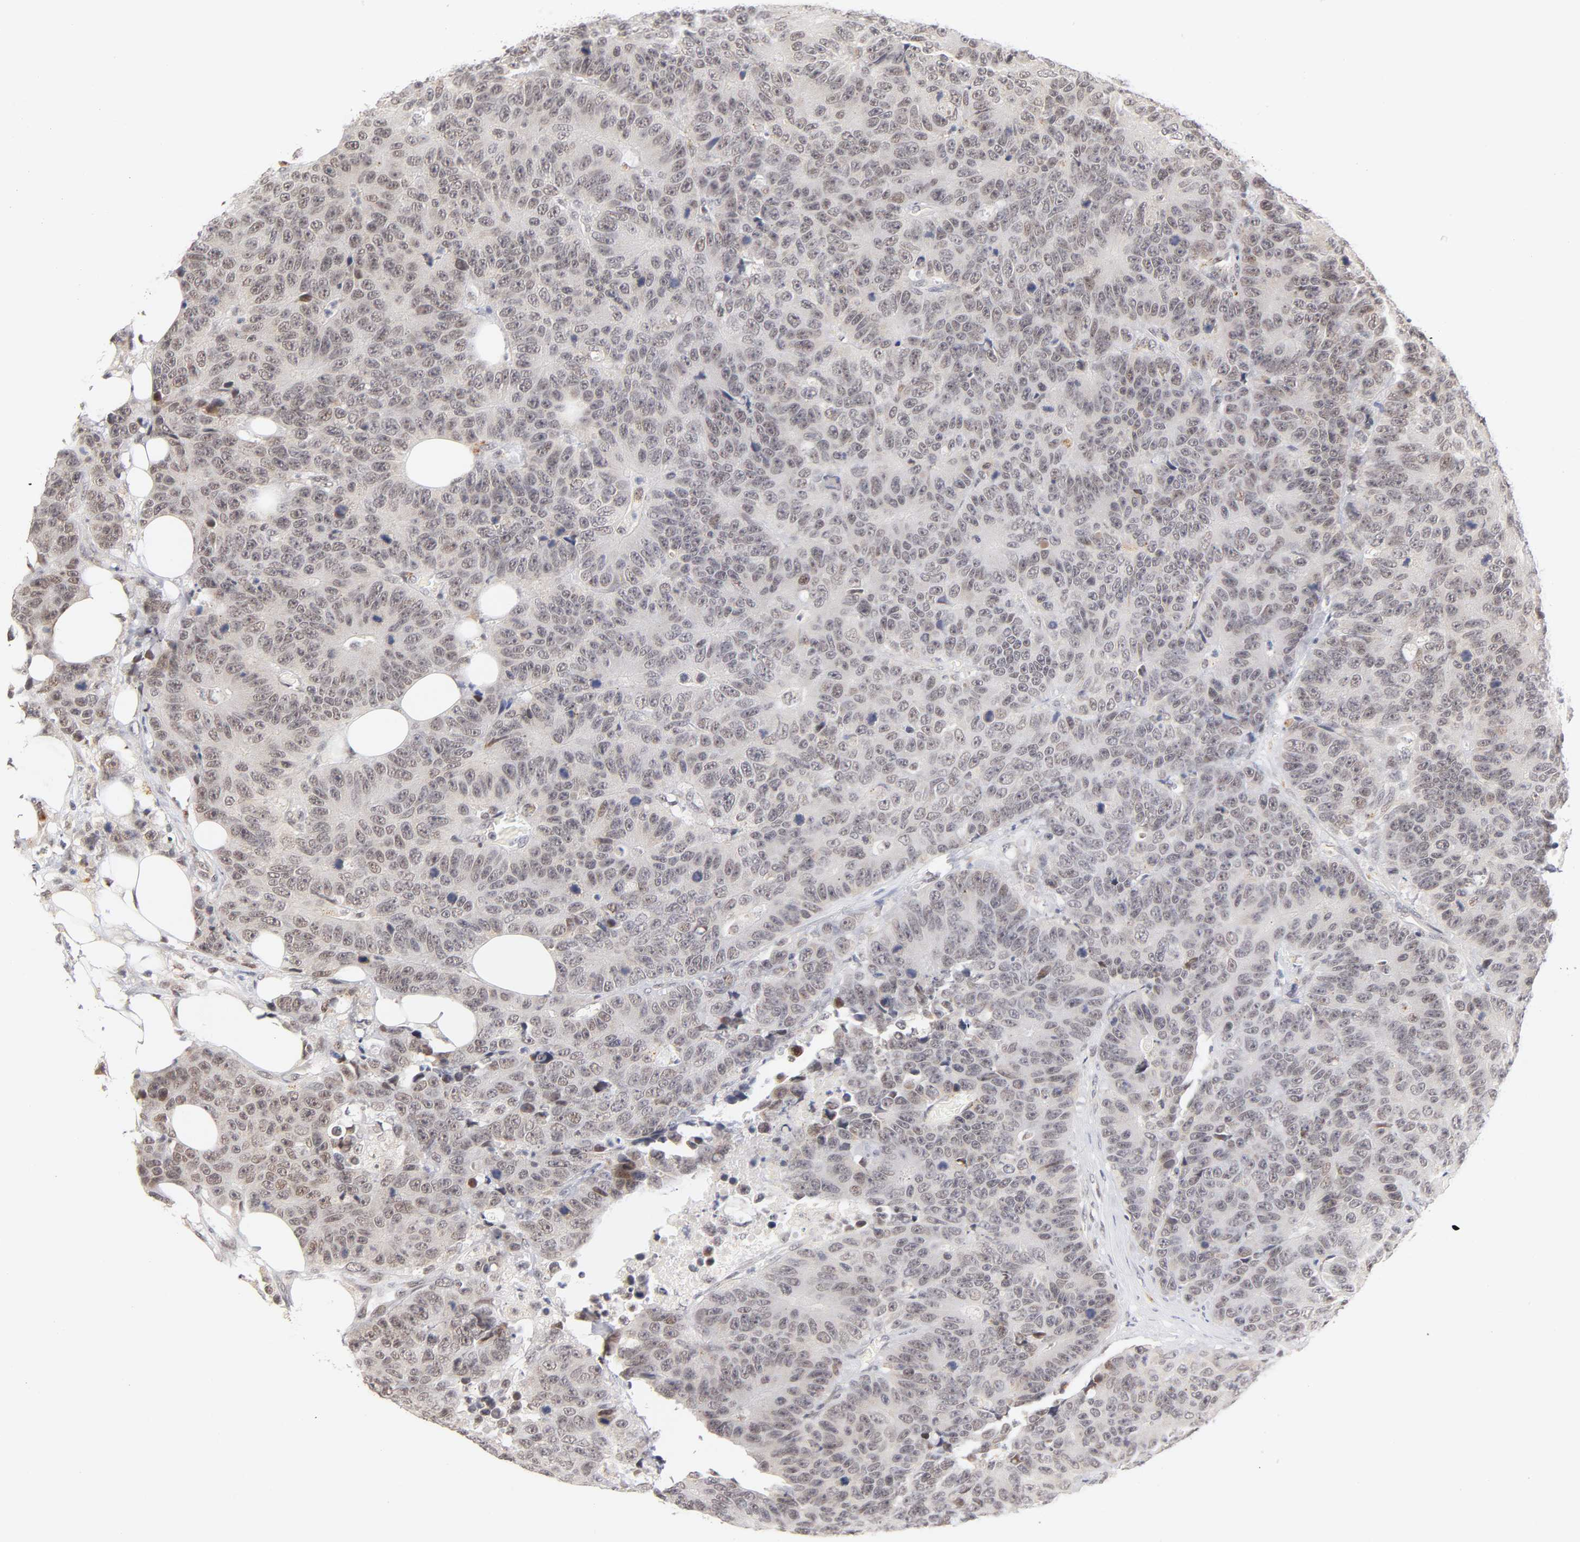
{"staining": {"intensity": "negative", "quantity": "none", "location": "none"}, "tissue": "colorectal cancer", "cell_type": "Tumor cells", "image_type": "cancer", "snomed": [{"axis": "morphology", "description": "Adenocarcinoma, NOS"}, {"axis": "topography", "description": "Colon"}], "caption": "This is an immunohistochemistry photomicrograph of human adenocarcinoma (colorectal). There is no expression in tumor cells.", "gene": "TAF10", "patient": {"sex": "female", "age": 86}}